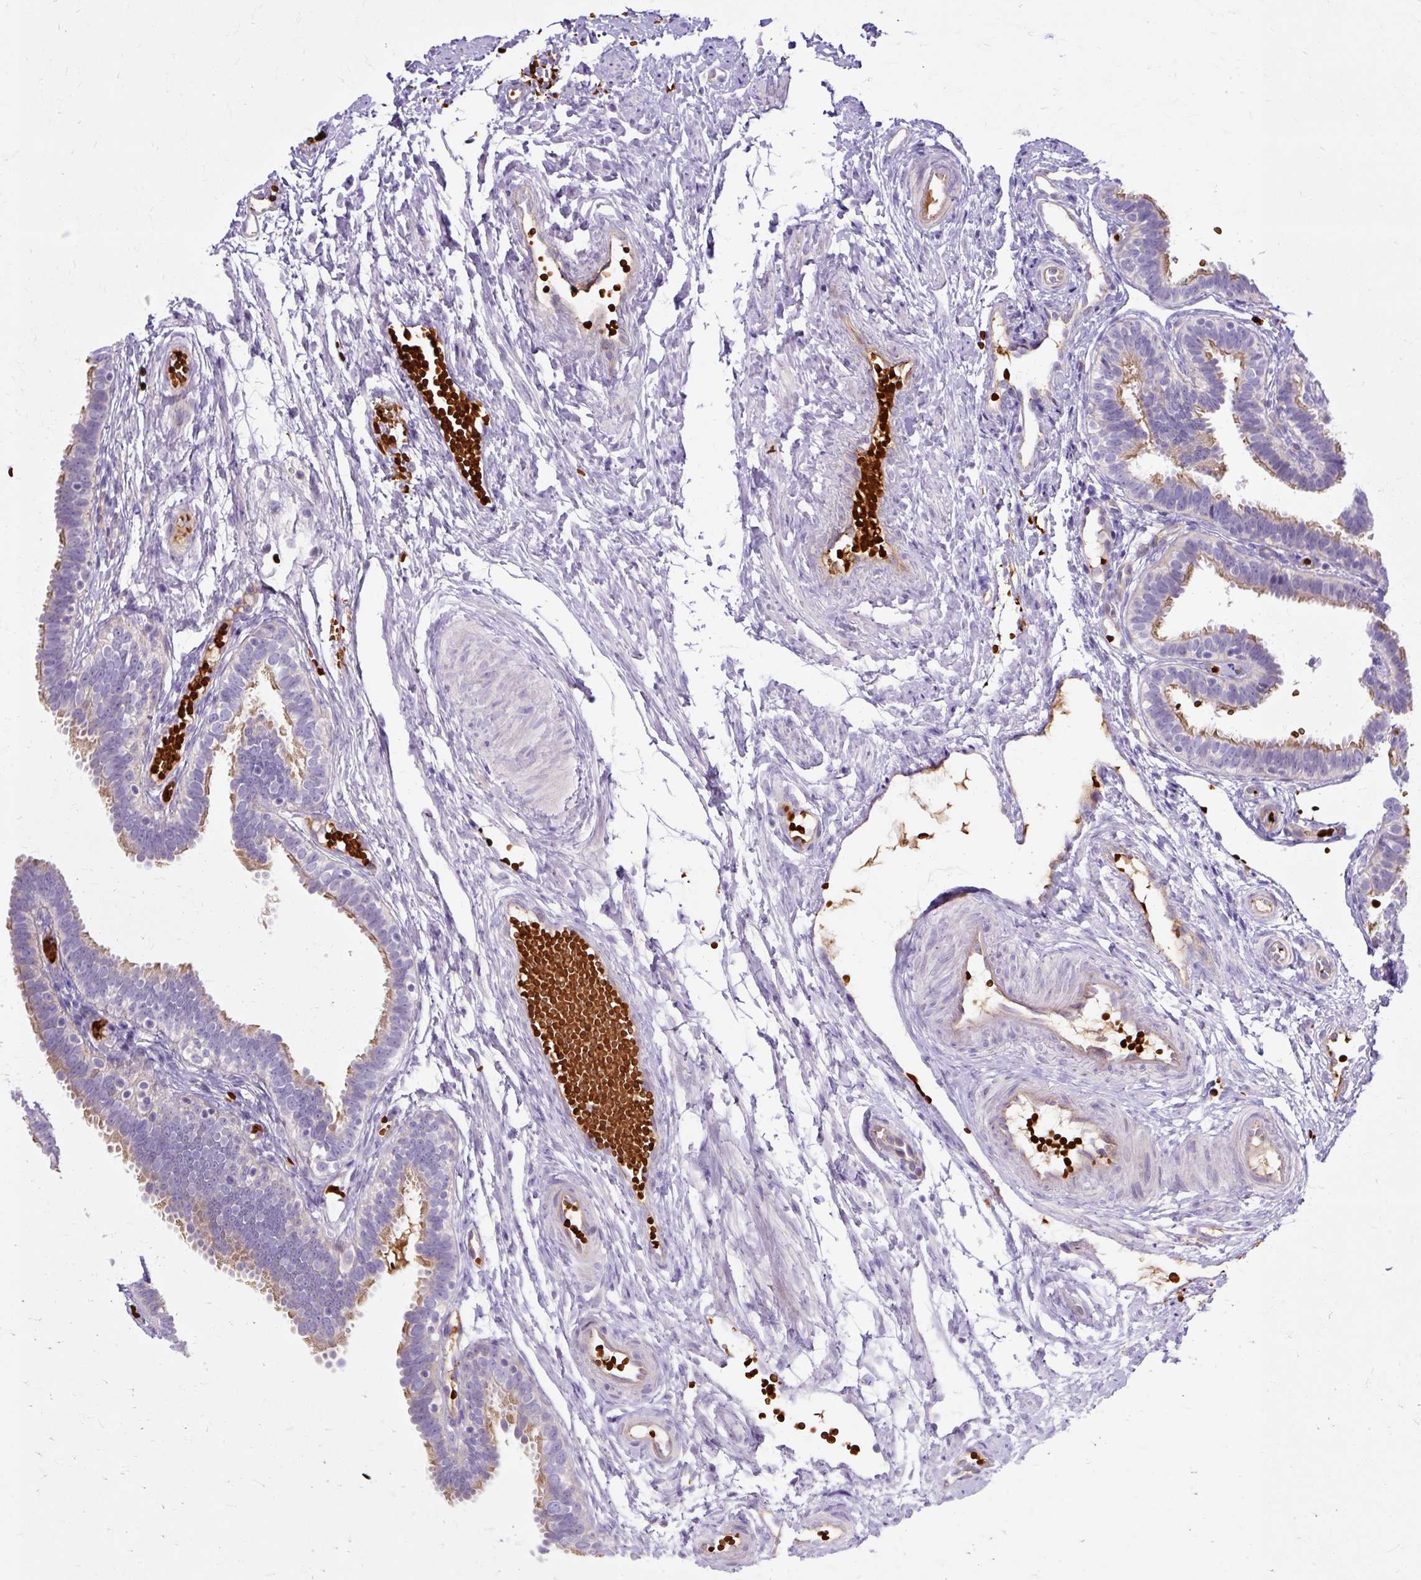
{"staining": {"intensity": "moderate", "quantity": "<25%", "location": "cytoplasmic/membranous"}, "tissue": "fallopian tube", "cell_type": "Glandular cells", "image_type": "normal", "snomed": [{"axis": "morphology", "description": "Normal tissue, NOS"}, {"axis": "topography", "description": "Fallopian tube"}], "caption": "Glandular cells reveal low levels of moderate cytoplasmic/membranous staining in approximately <25% of cells in normal fallopian tube.", "gene": "USHBP1", "patient": {"sex": "female", "age": 37}}